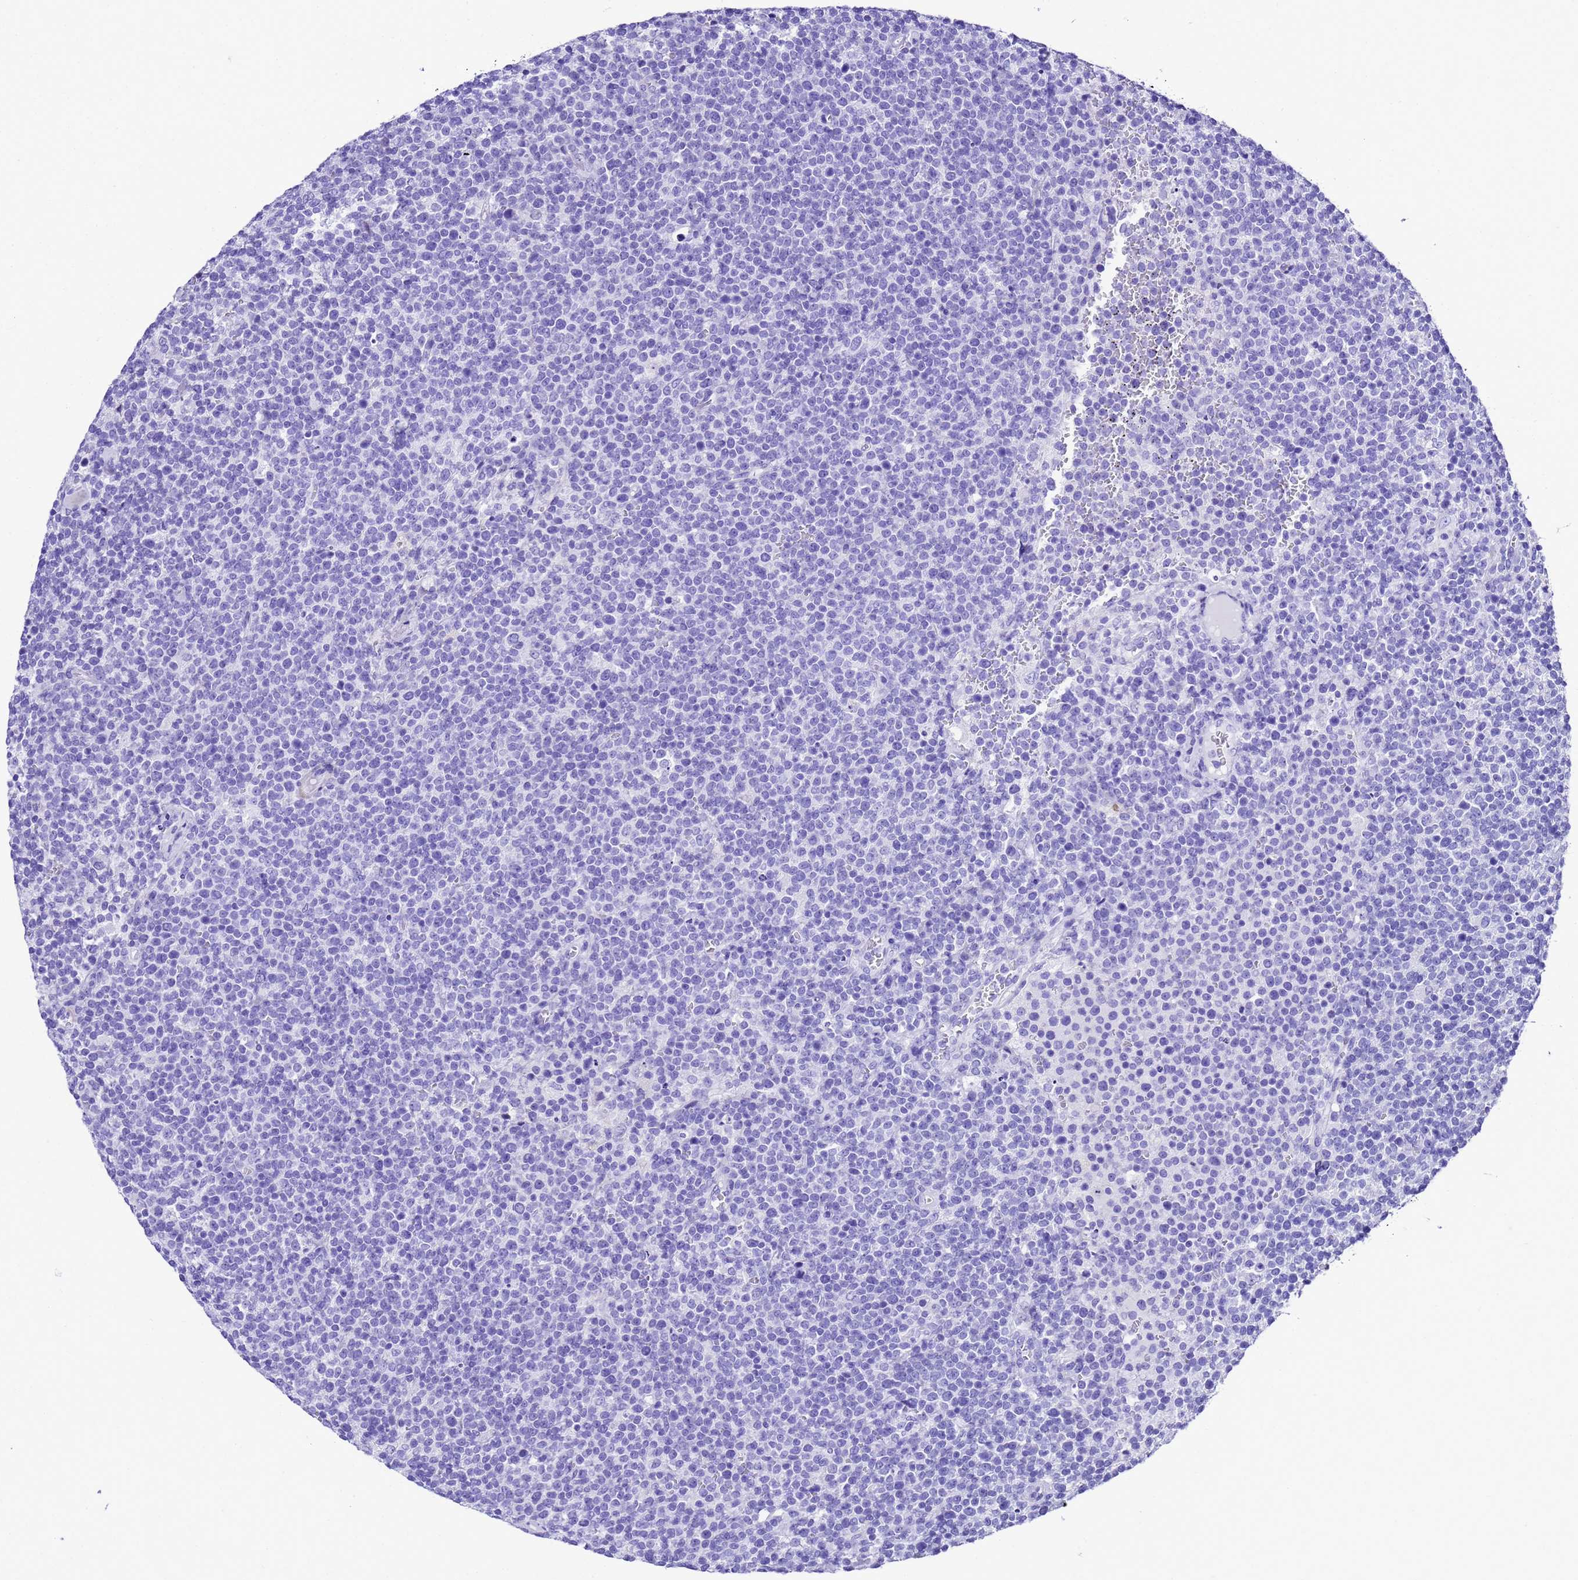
{"staining": {"intensity": "negative", "quantity": "none", "location": "none"}, "tissue": "lymphoma", "cell_type": "Tumor cells", "image_type": "cancer", "snomed": [{"axis": "morphology", "description": "Malignant lymphoma, non-Hodgkin's type, High grade"}, {"axis": "topography", "description": "Lymph node"}], "caption": "Protein analysis of lymphoma exhibits no significant expression in tumor cells.", "gene": "UGT2B10", "patient": {"sex": "male", "age": 61}}